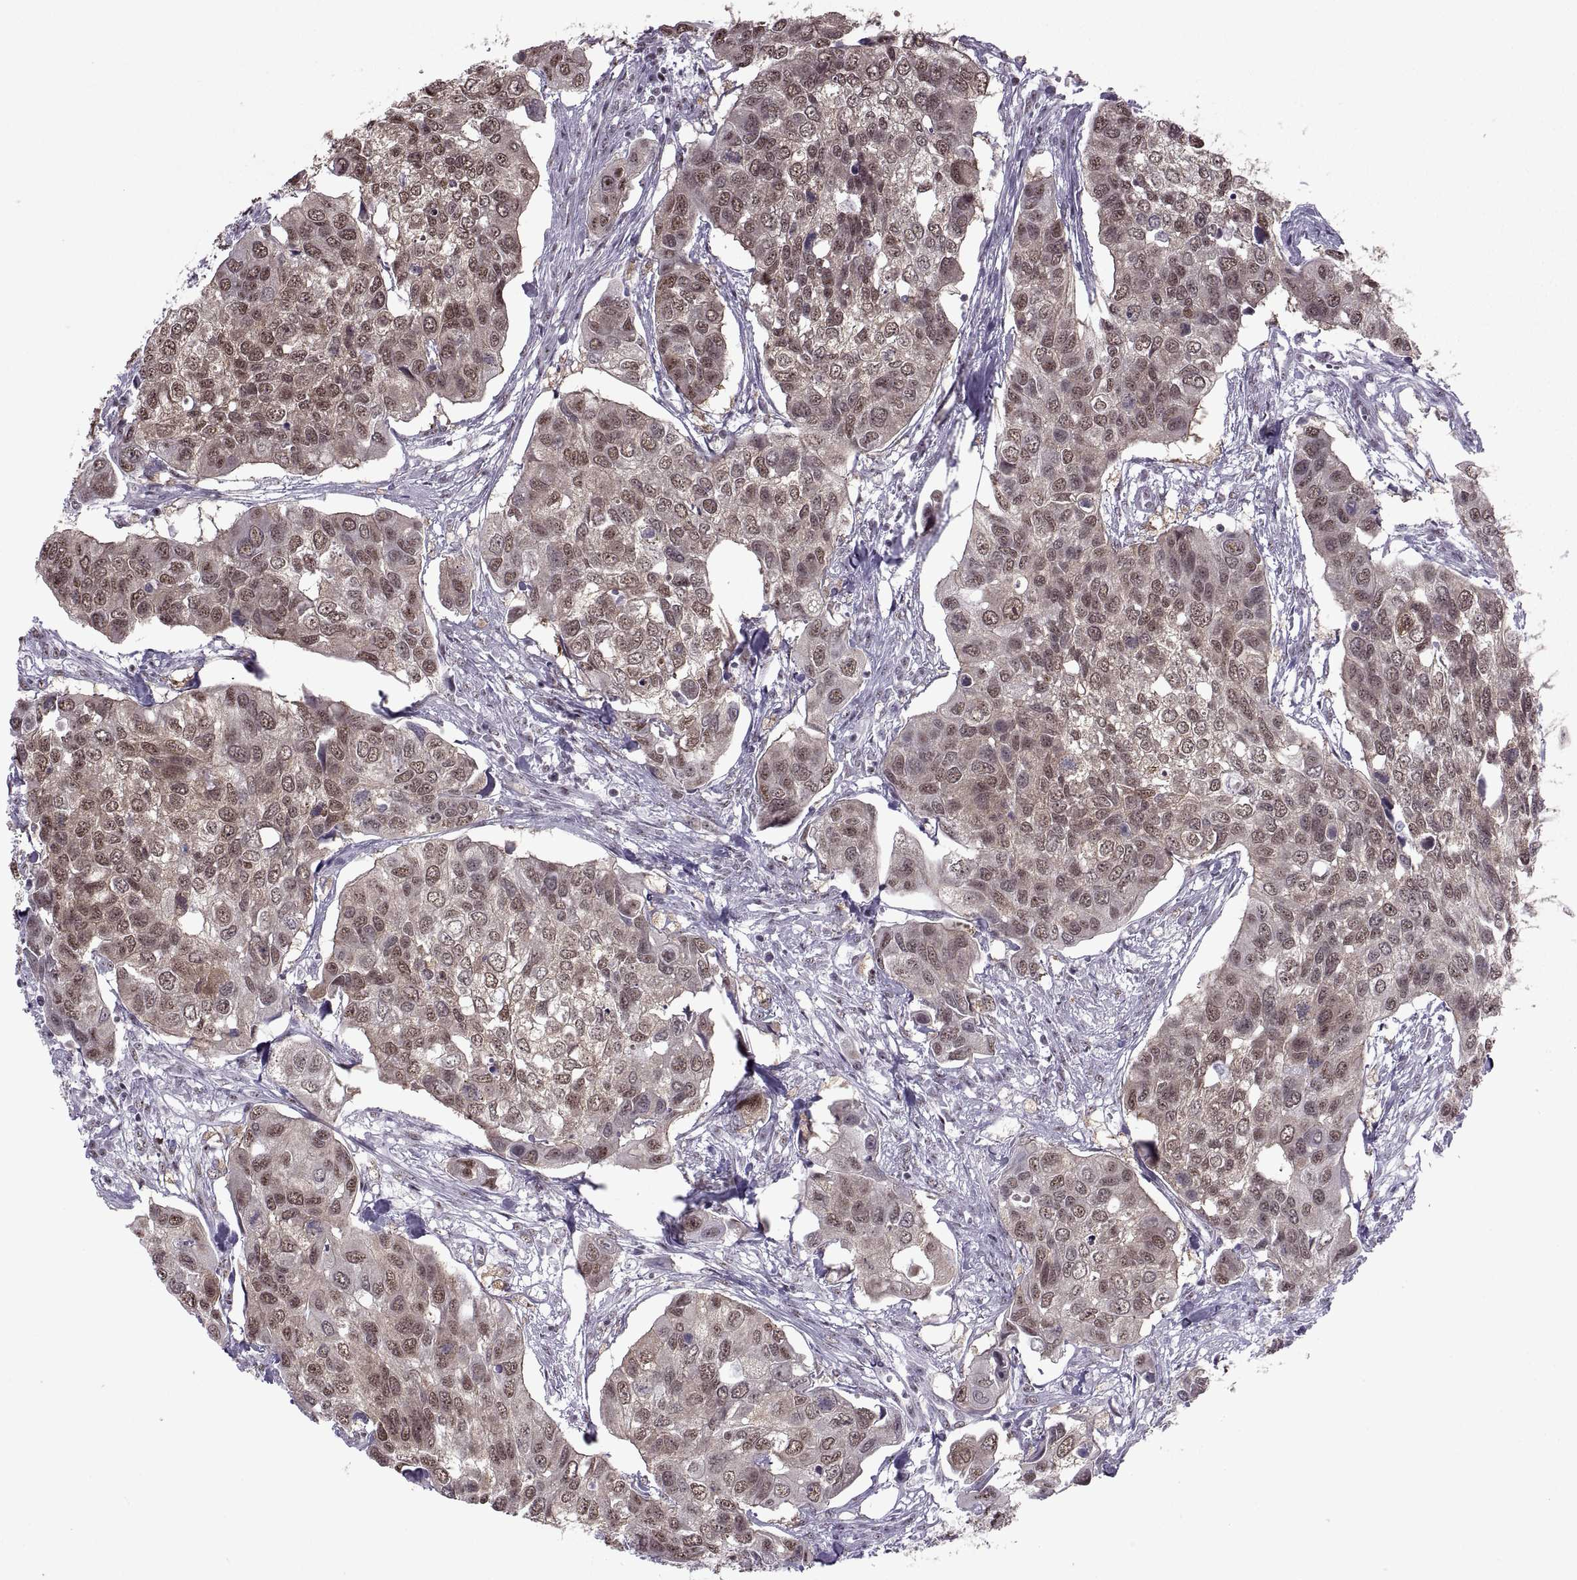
{"staining": {"intensity": "weak", "quantity": ">75%", "location": "cytoplasmic/membranous,nuclear"}, "tissue": "urothelial cancer", "cell_type": "Tumor cells", "image_type": "cancer", "snomed": [{"axis": "morphology", "description": "Urothelial carcinoma, High grade"}, {"axis": "topography", "description": "Urinary bladder"}], "caption": "The micrograph reveals immunohistochemical staining of urothelial carcinoma (high-grade). There is weak cytoplasmic/membranous and nuclear expression is identified in approximately >75% of tumor cells.", "gene": "MAGEA4", "patient": {"sex": "male", "age": 60}}